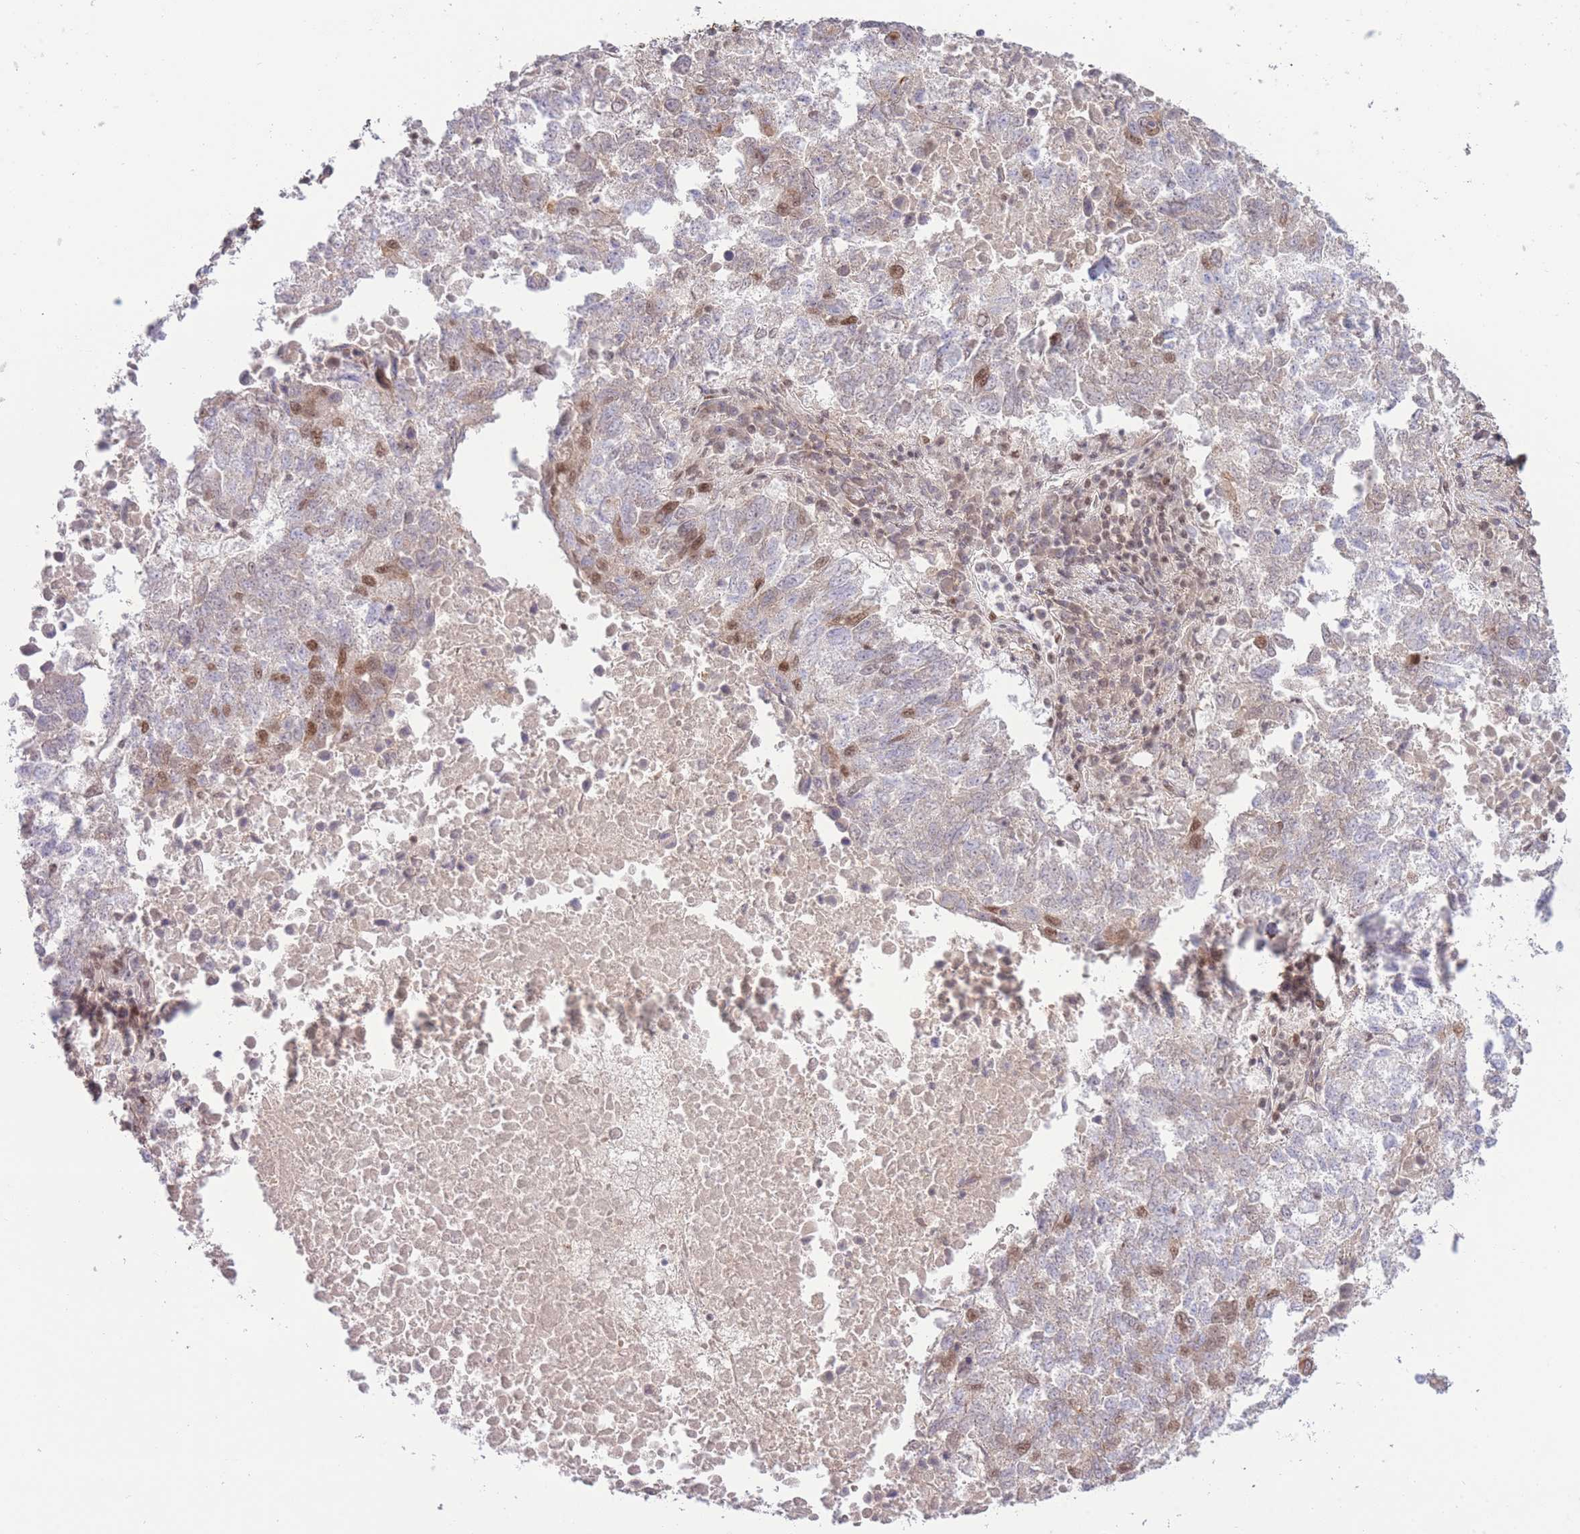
{"staining": {"intensity": "moderate", "quantity": "<25%", "location": "nuclear"}, "tissue": "lung cancer", "cell_type": "Tumor cells", "image_type": "cancer", "snomed": [{"axis": "morphology", "description": "Squamous cell carcinoma, NOS"}, {"axis": "topography", "description": "Lung"}], "caption": "This micrograph exhibits lung cancer stained with immunohistochemistry to label a protein in brown. The nuclear of tumor cells show moderate positivity for the protein. Nuclei are counter-stained blue.", "gene": "CARD8", "patient": {"sex": "male", "age": 73}}